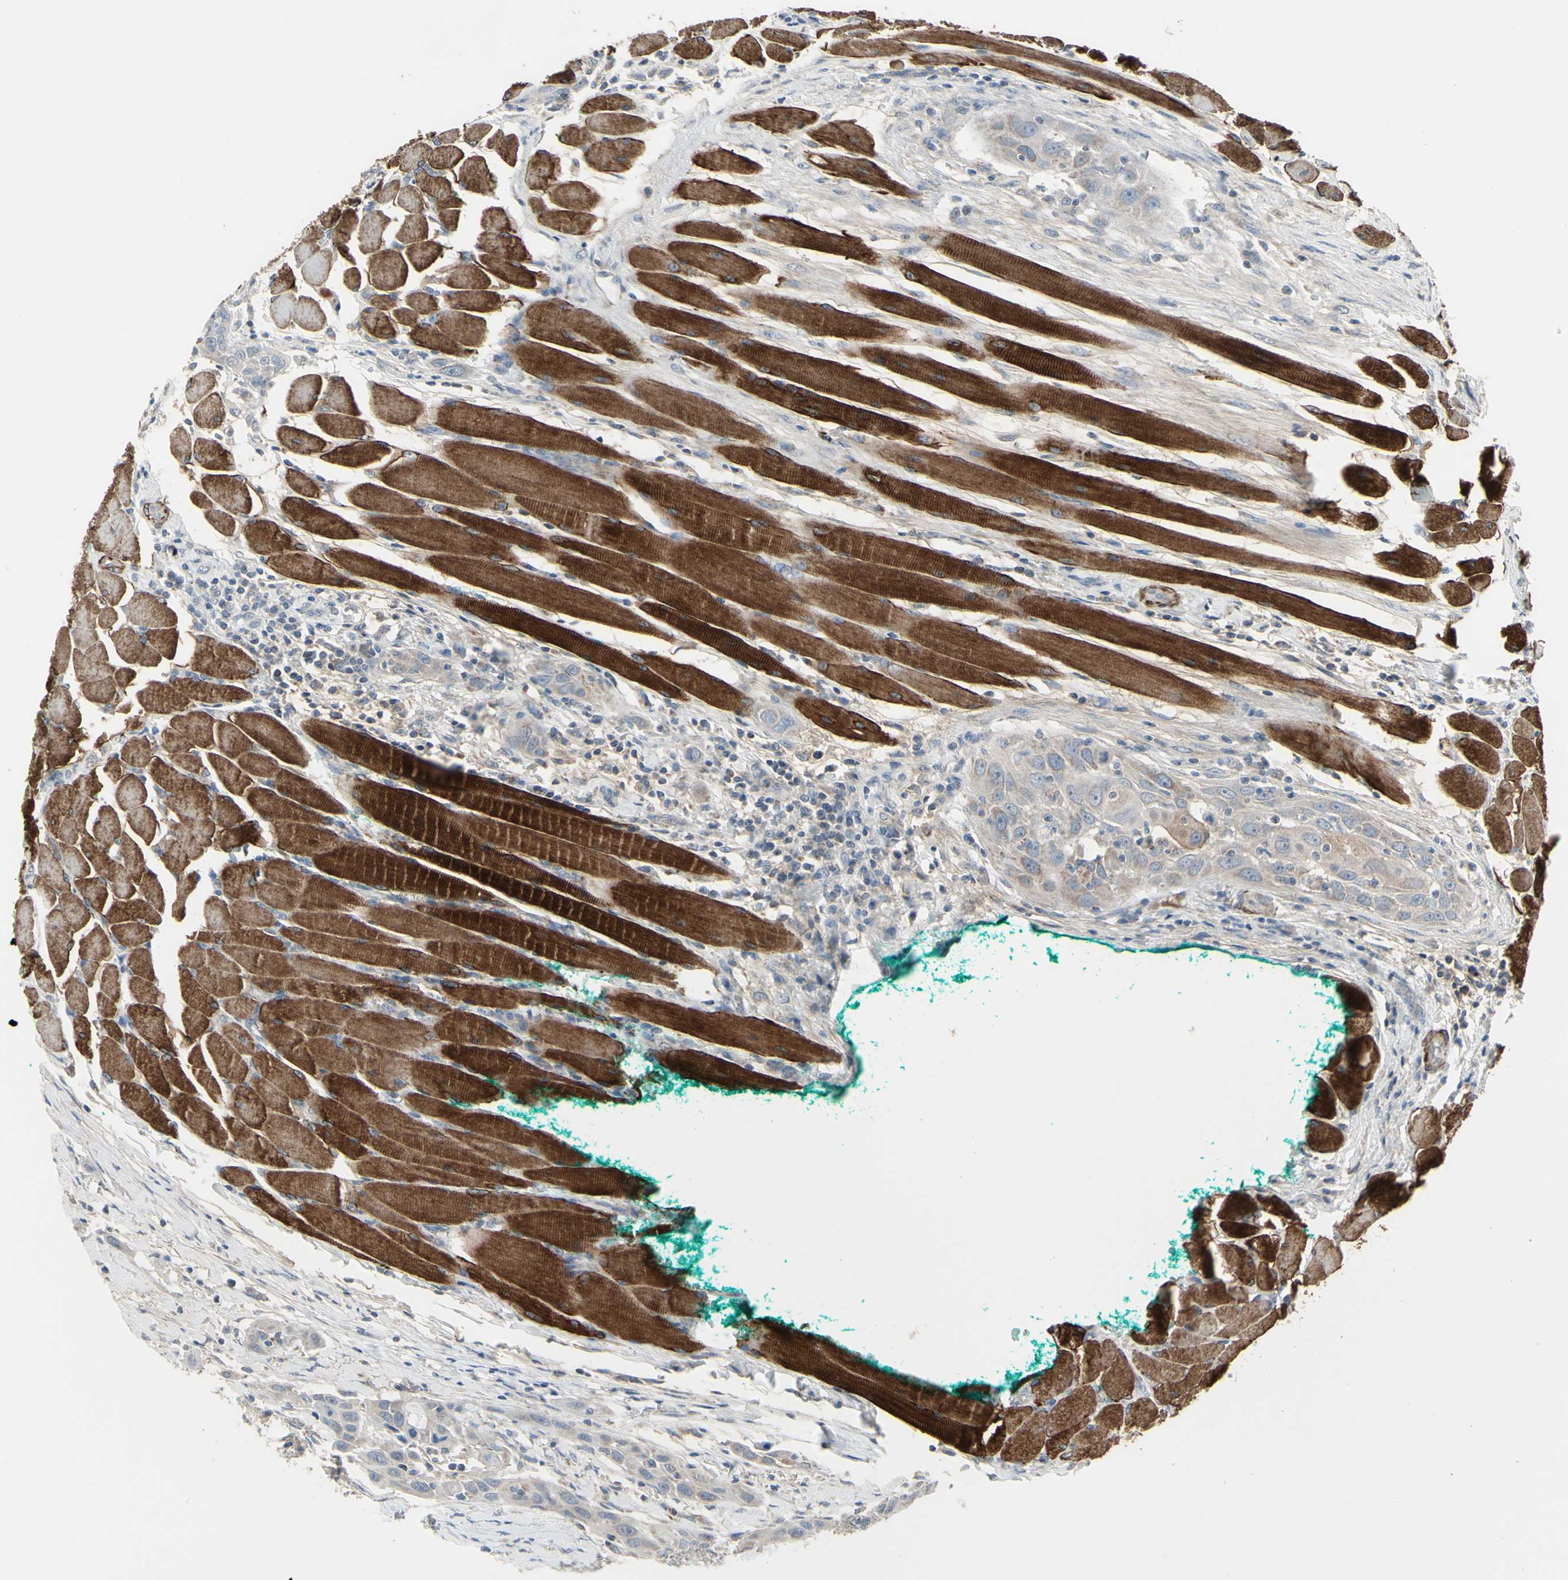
{"staining": {"intensity": "weak", "quantity": ">75%", "location": "cytoplasmic/membranous"}, "tissue": "head and neck cancer", "cell_type": "Tumor cells", "image_type": "cancer", "snomed": [{"axis": "morphology", "description": "Squamous cell carcinoma, NOS"}, {"axis": "topography", "description": "Oral tissue"}, {"axis": "topography", "description": "Head-Neck"}], "caption": "Squamous cell carcinoma (head and neck) stained with a protein marker displays weak staining in tumor cells.", "gene": "FAM171B", "patient": {"sex": "female", "age": 50}}